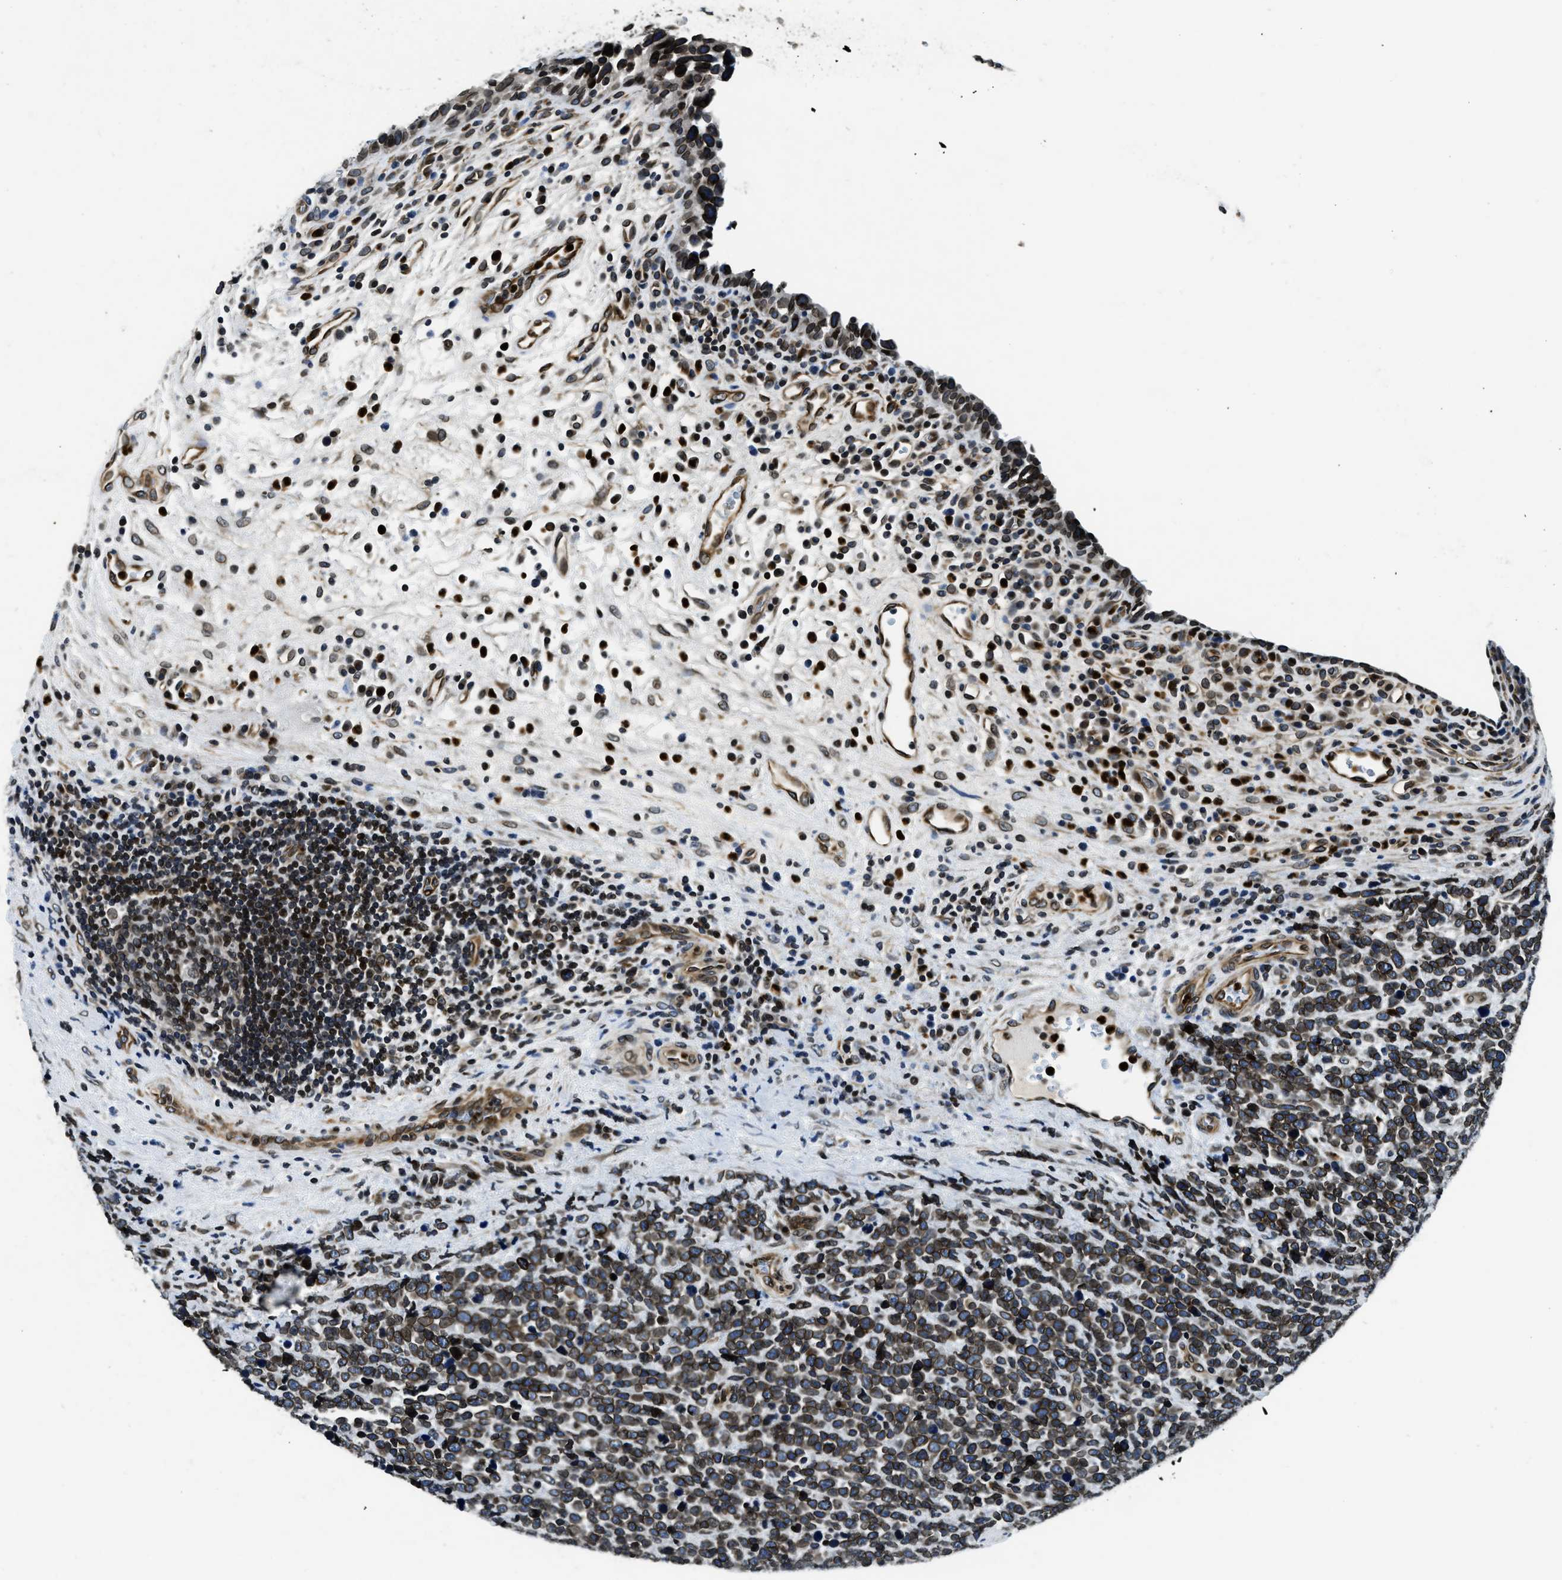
{"staining": {"intensity": "moderate", "quantity": ">75%", "location": "cytoplasmic/membranous,nuclear"}, "tissue": "urothelial cancer", "cell_type": "Tumor cells", "image_type": "cancer", "snomed": [{"axis": "morphology", "description": "Urothelial carcinoma, High grade"}, {"axis": "topography", "description": "Urinary bladder"}], "caption": "High-grade urothelial carcinoma tissue reveals moderate cytoplasmic/membranous and nuclear staining in approximately >75% of tumor cells", "gene": "ZC3HC1", "patient": {"sex": "female", "age": 82}}